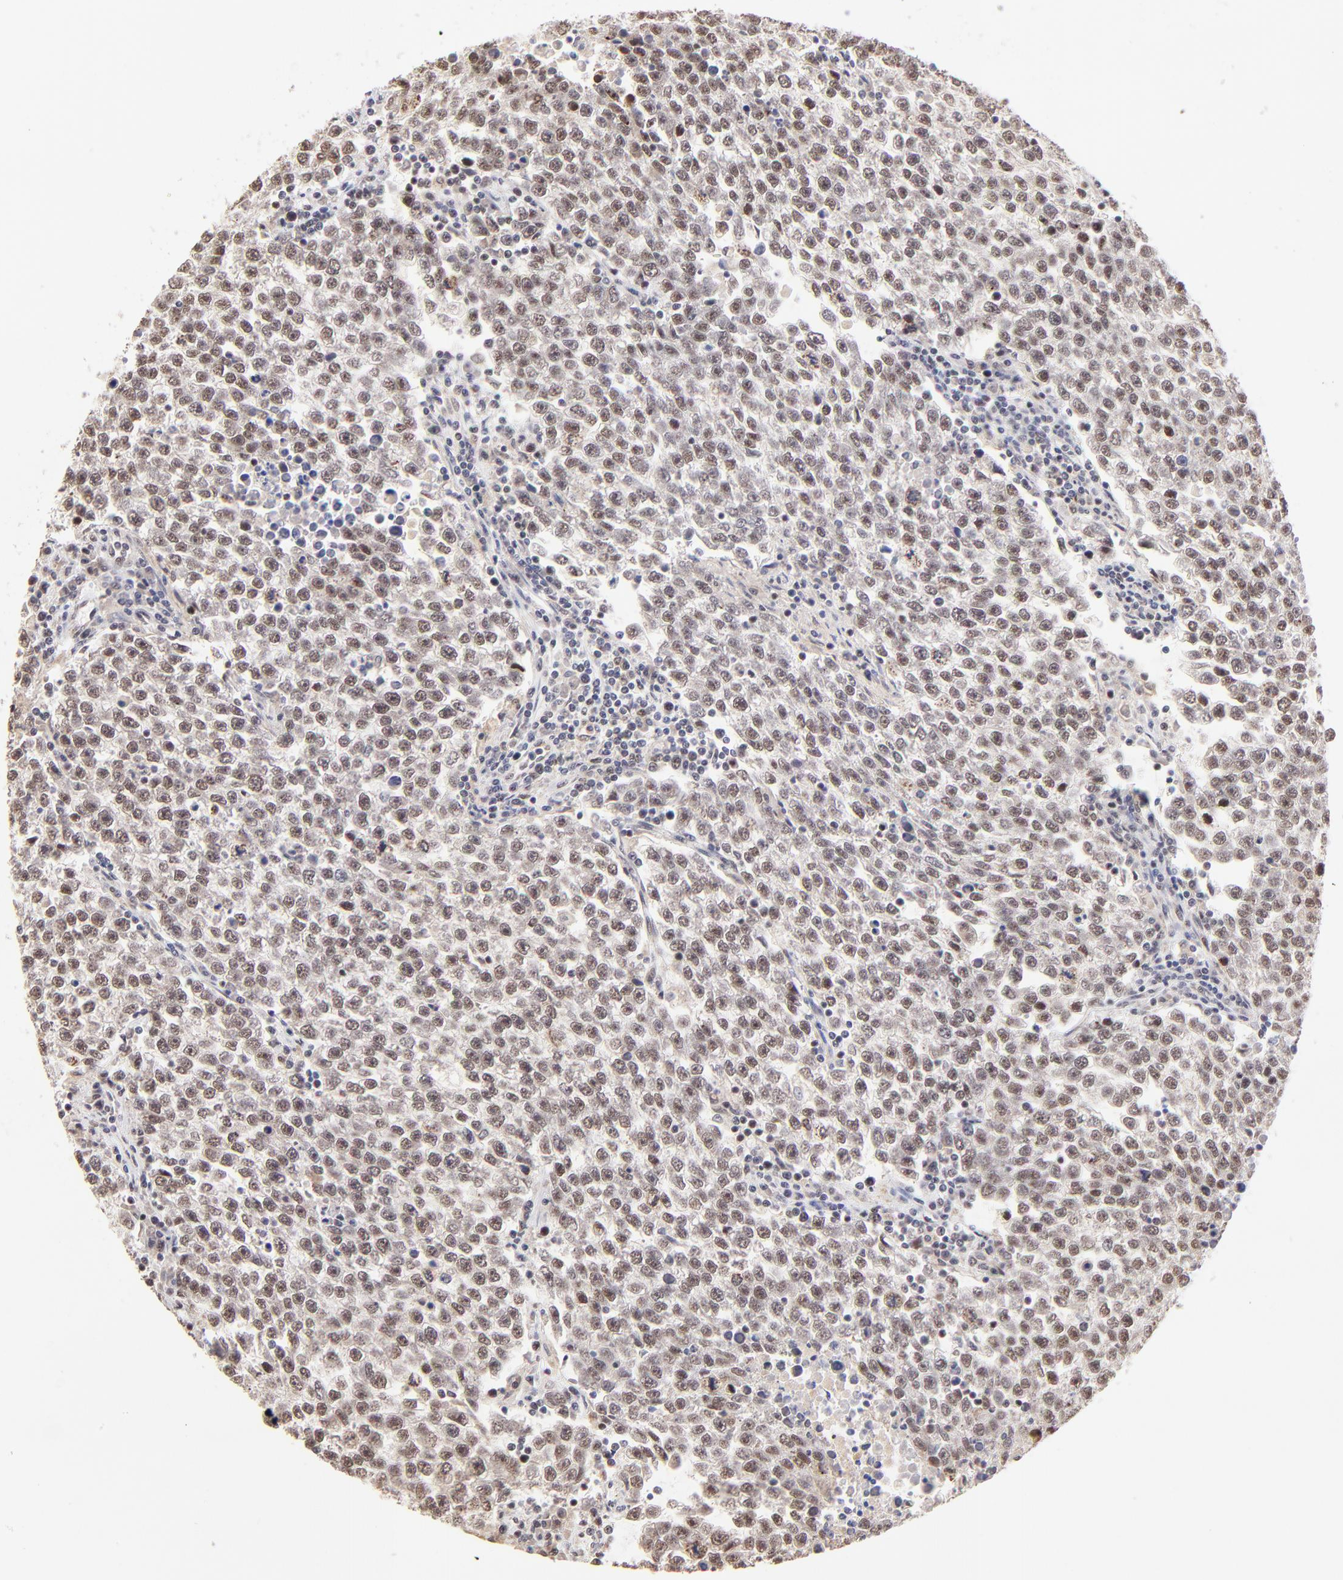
{"staining": {"intensity": "moderate", "quantity": ">75%", "location": "nuclear"}, "tissue": "testis cancer", "cell_type": "Tumor cells", "image_type": "cancer", "snomed": [{"axis": "morphology", "description": "Seminoma, NOS"}, {"axis": "topography", "description": "Testis"}], "caption": "Testis cancer stained with a protein marker displays moderate staining in tumor cells.", "gene": "ZNF670", "patient": {"sex": "male", "age": 36}}